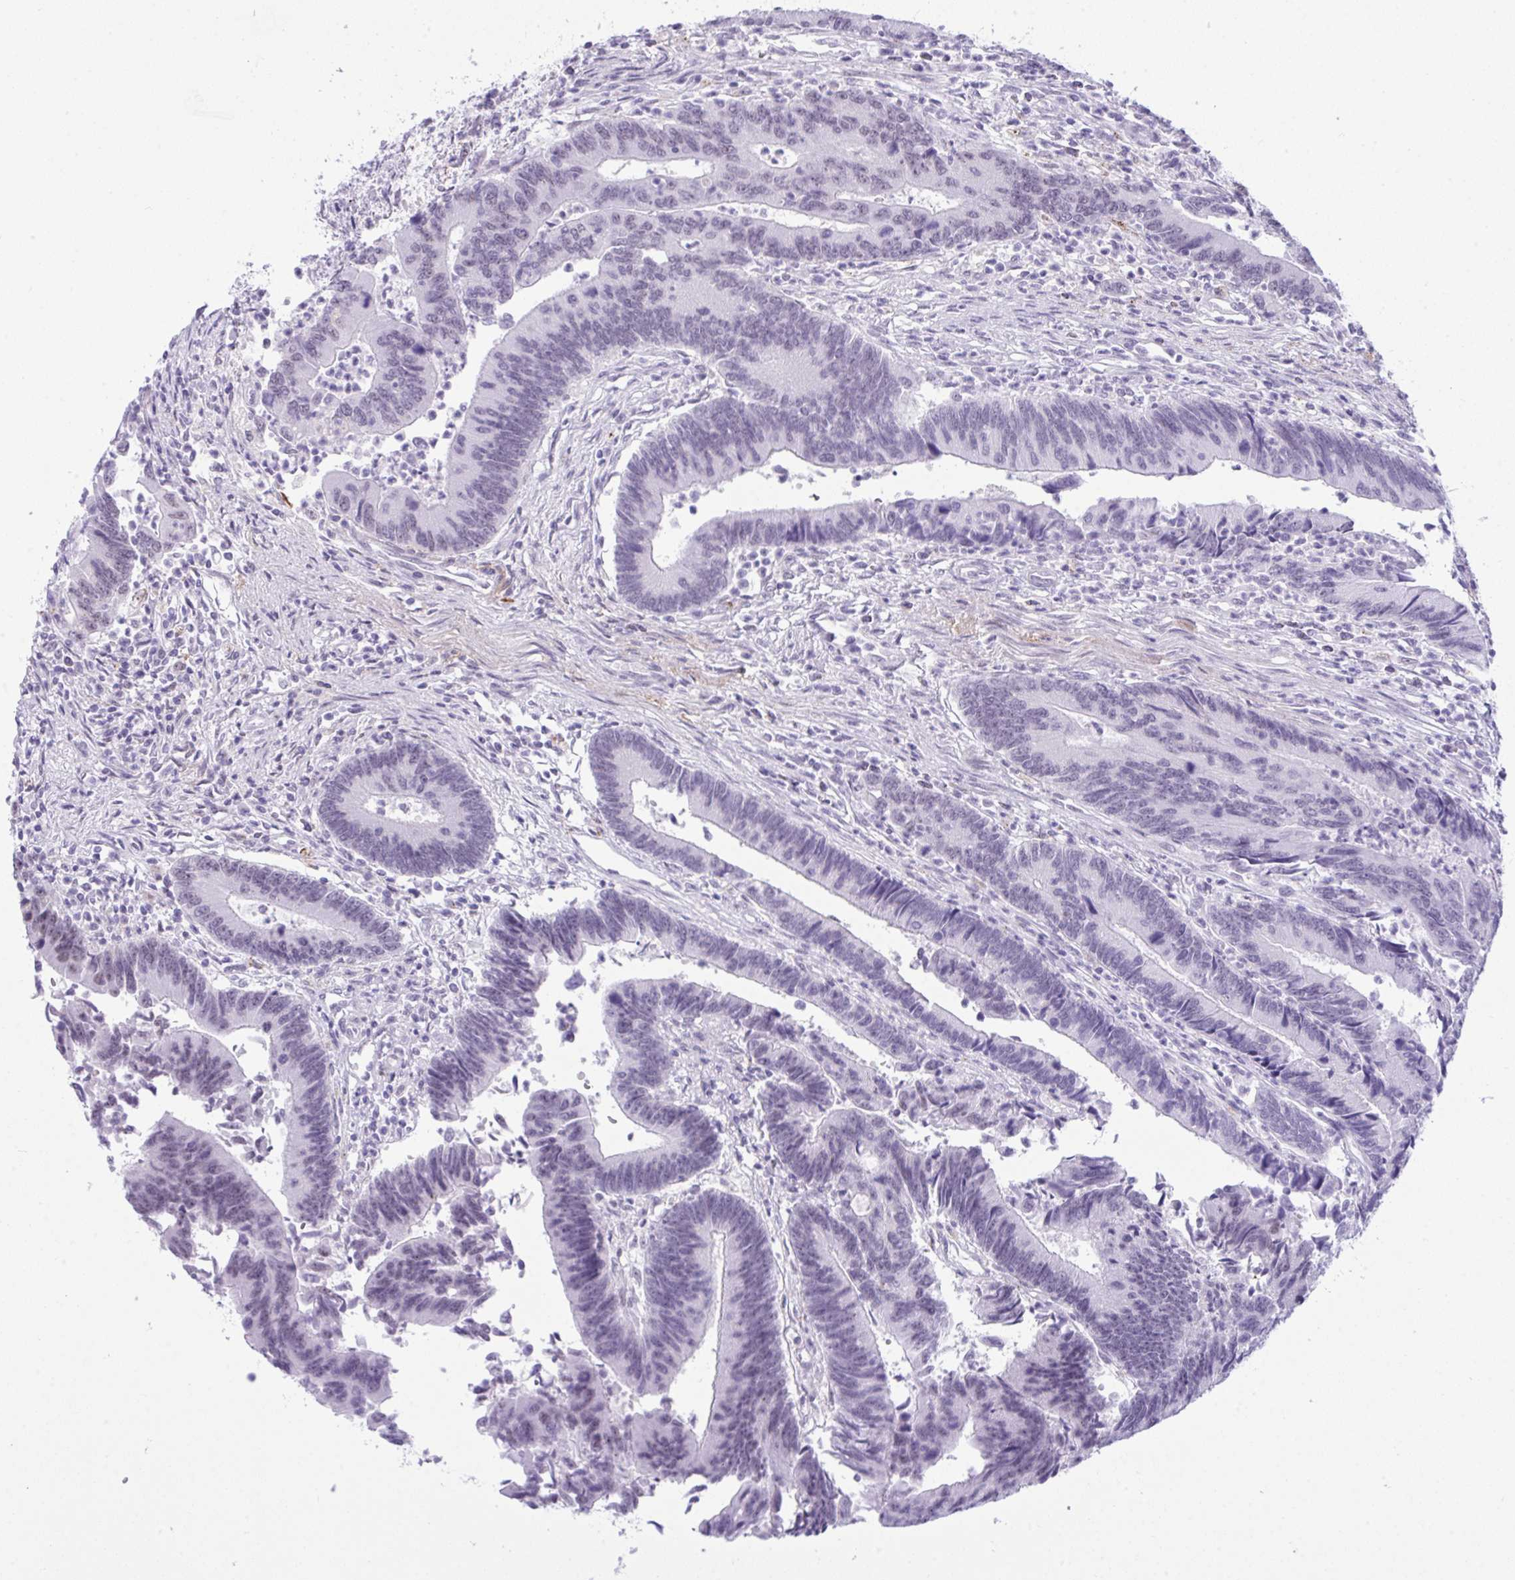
{"staining": {"intensity": "negative", "quantity": "none", "location": "none"}, "tissue": "colorectal cancer", "cell_type": "Tumor cells", "image_type": "cancer", "snomed": [{"axis": "morphology", "description": "Adenocarcinoma, NOS"}, {"axis": "topography", "description": "Colon"}], "caption": "An image of human colorectal cancer (adenocarcinoma) is negative for staining in tumor cells. Brightfield microscopy of IHC stained with DAB (brown) and hematoxylin (blue), captured at high magnification.", "gene": "ELN", "patient": {"sex": "female", "age": 67}}